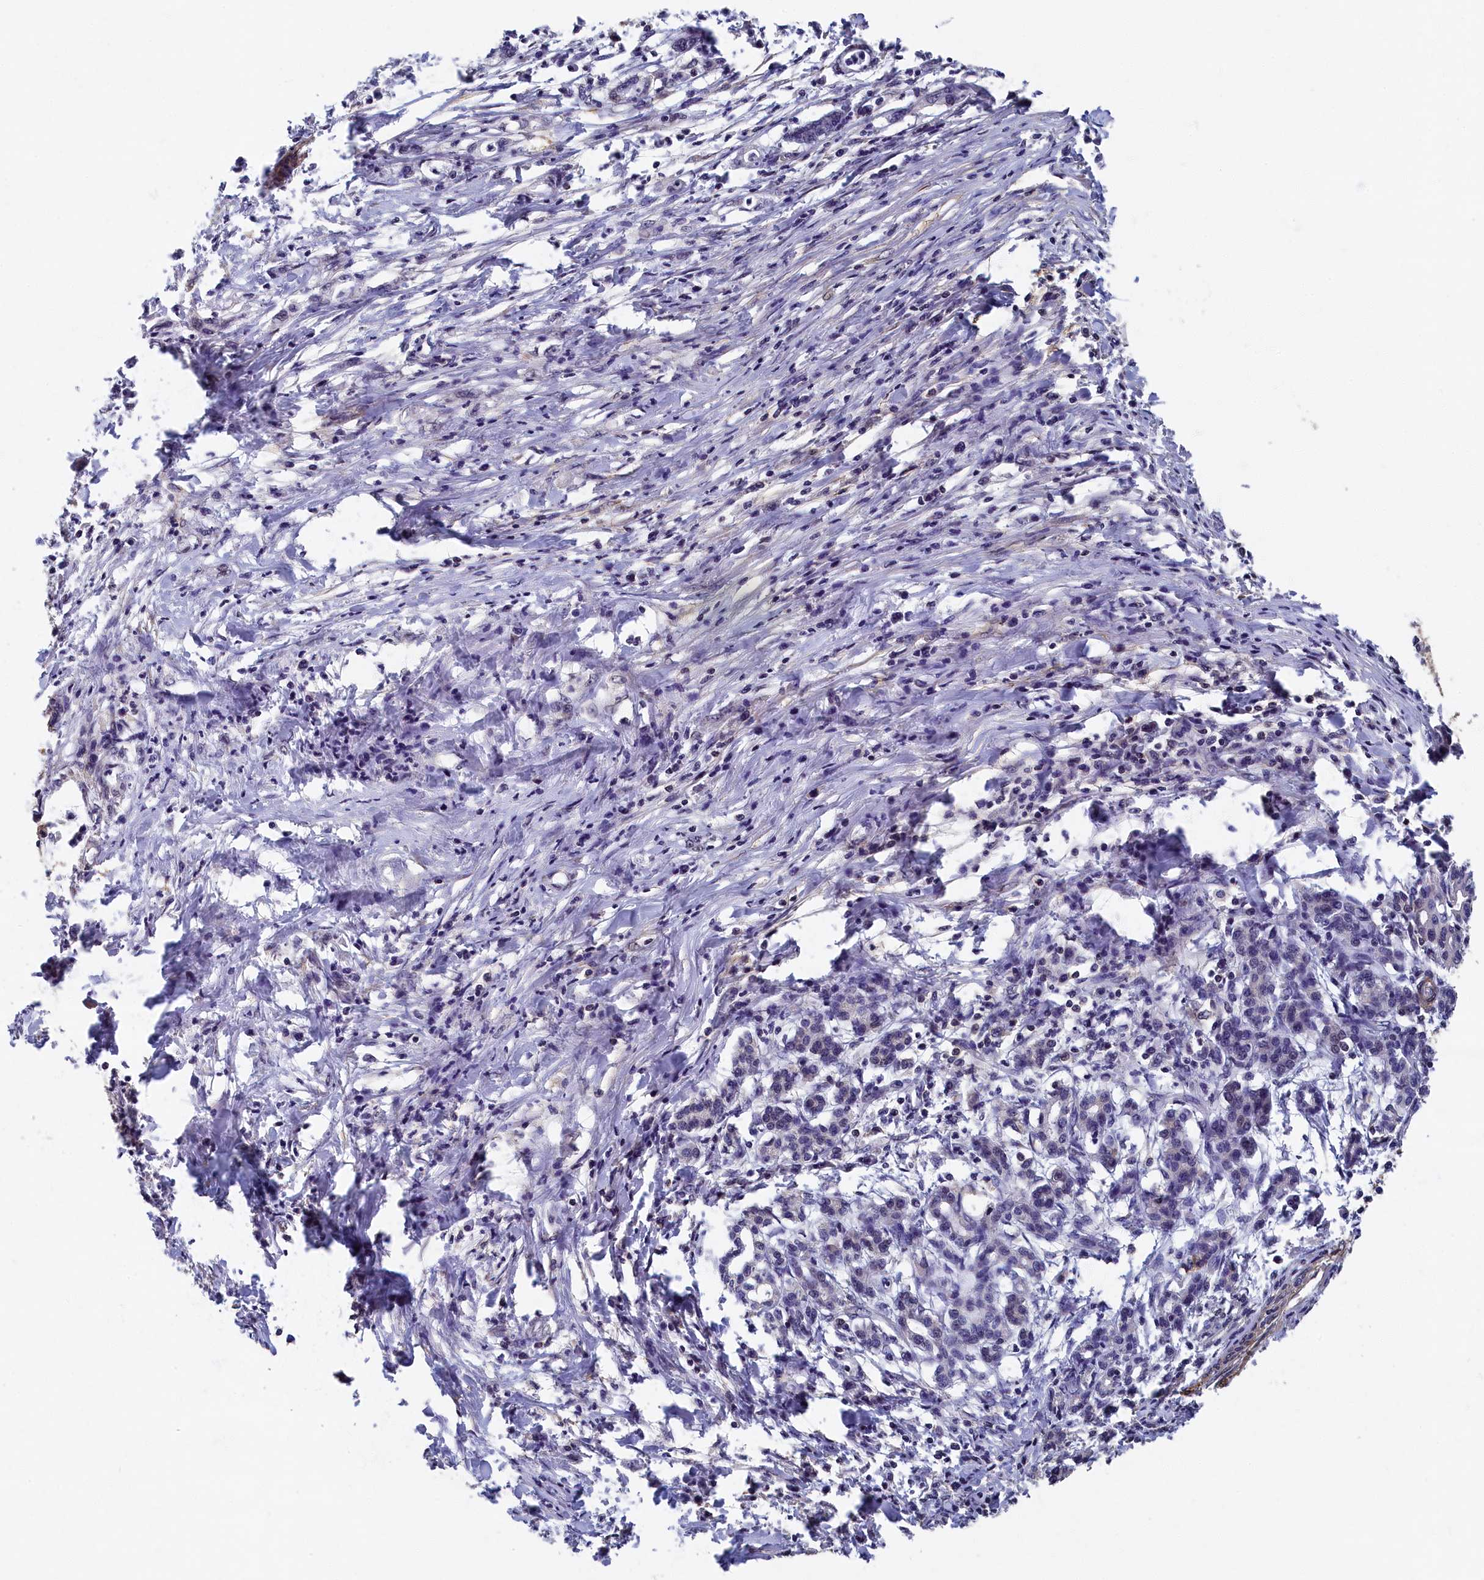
{"staining": {"intensity": "negative", "quantity": "none", "location": "none"}, "tissue": "pancreatic cancer", "cell_type": "Tumor cells", "image_type": "cancer", "snomed": [{"axis": "morphology", "description": "Adenocarcinoma, NOS"}, {"axis": "topography", "description": "Pancreas"}], "caption": "Tumor cells are negative for protein expression in human pancreatic cancer (adenocarcinoma). Nuclei are stained in blue.", "gene": "TBCB", "patient": {"sex": "female", "age": 55}}